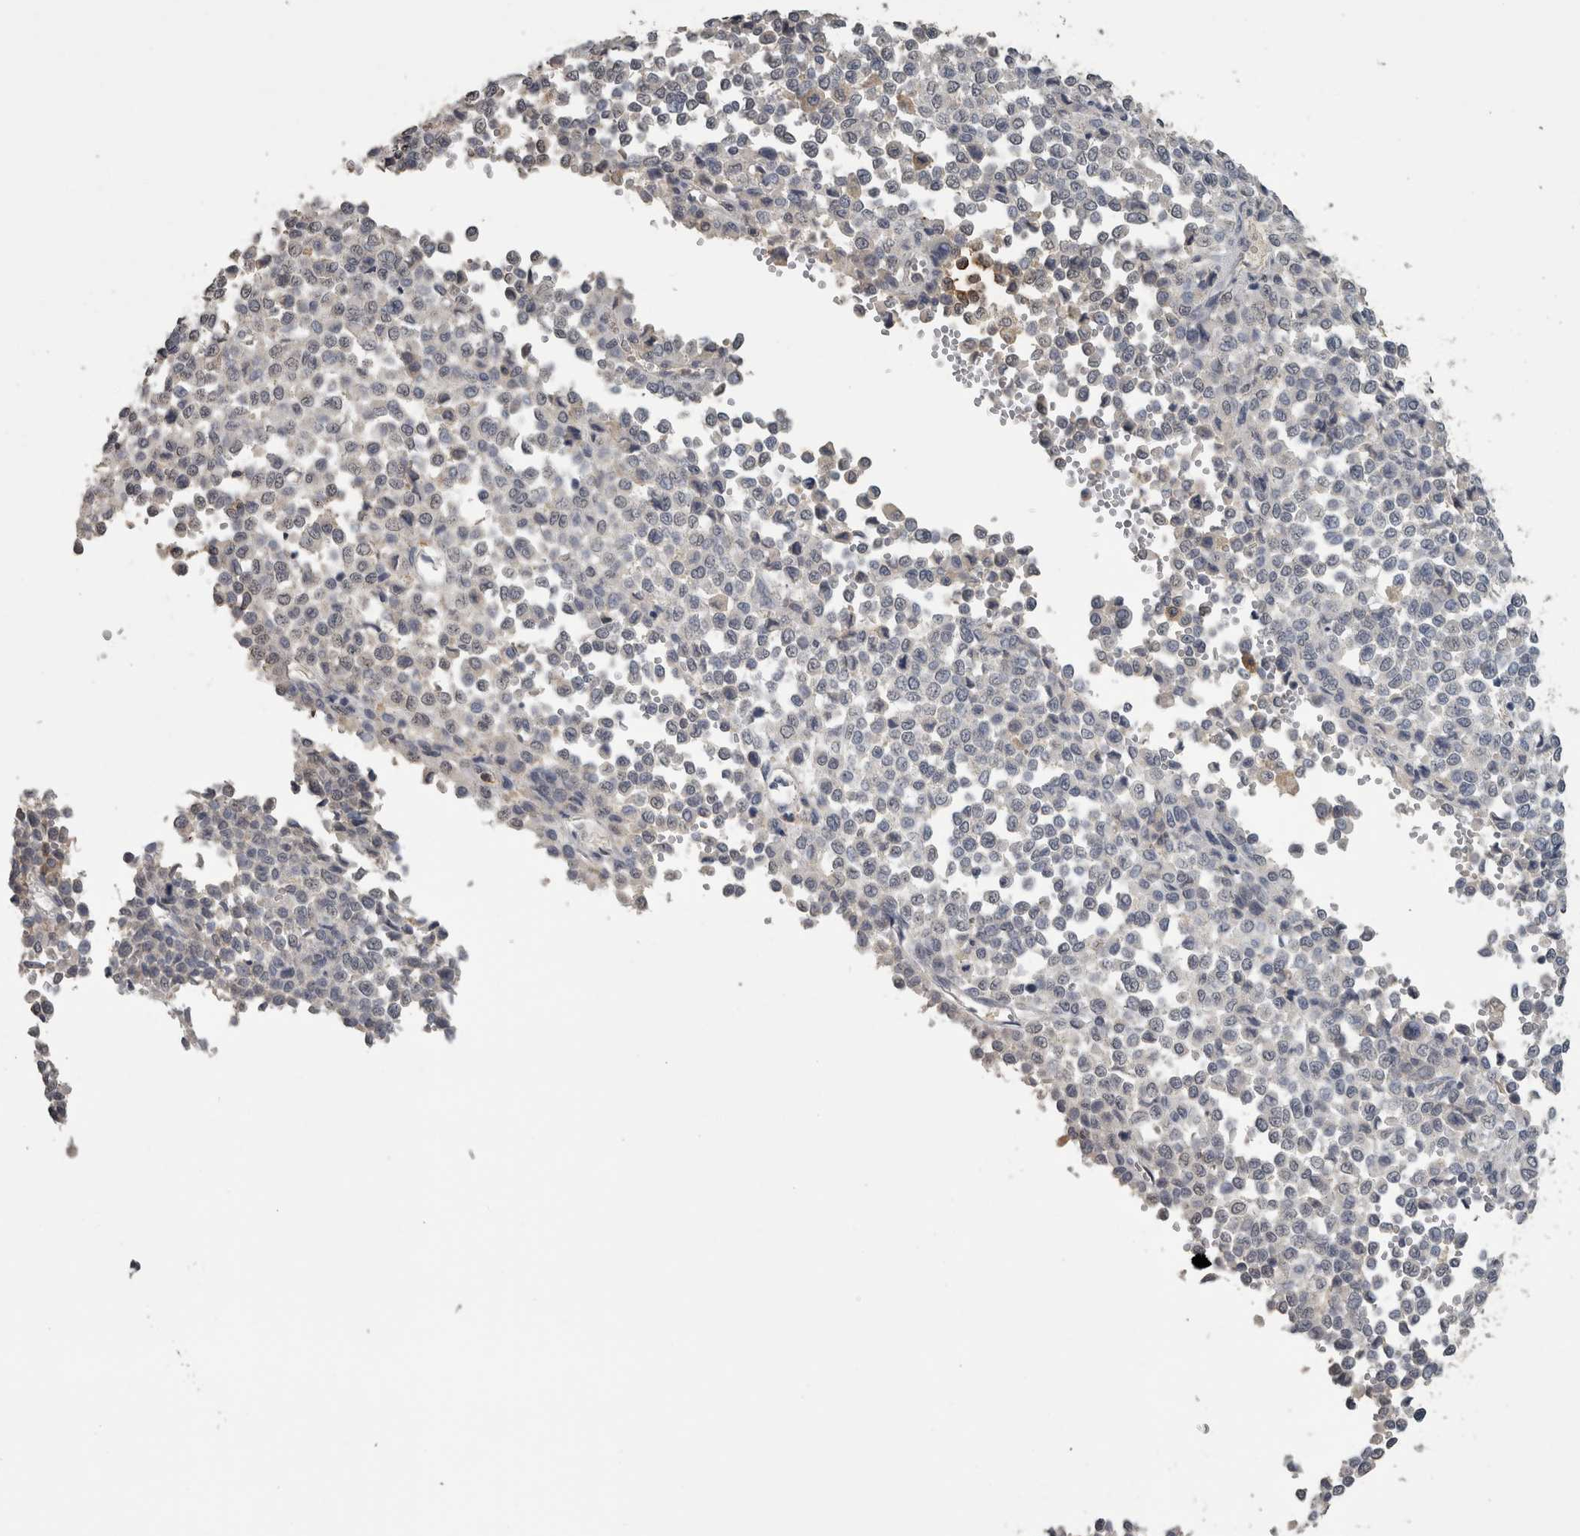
{"staining": {"intensity": "negative", "quantity": "none", "location": "none"}, "tissue": "melanoma", "cell_type": "Tumor cells", "image_type": "cancer", "snomed": [{"axis": "morphology", "description": "Malignant melanoma, Metastatic site"}, {"axis": "topography", "description": "Pancreas"}], "caption": "A photomicrograph of human melanoma is negative for staining in tumor cells. Brightfield microscopy of immunohistochemistry stained with DAB (brown) and hematoxylin (blue), captured at high magnification.", "gene": "PIK3AP1", "patient": {"sex": "female", "age": 30}}